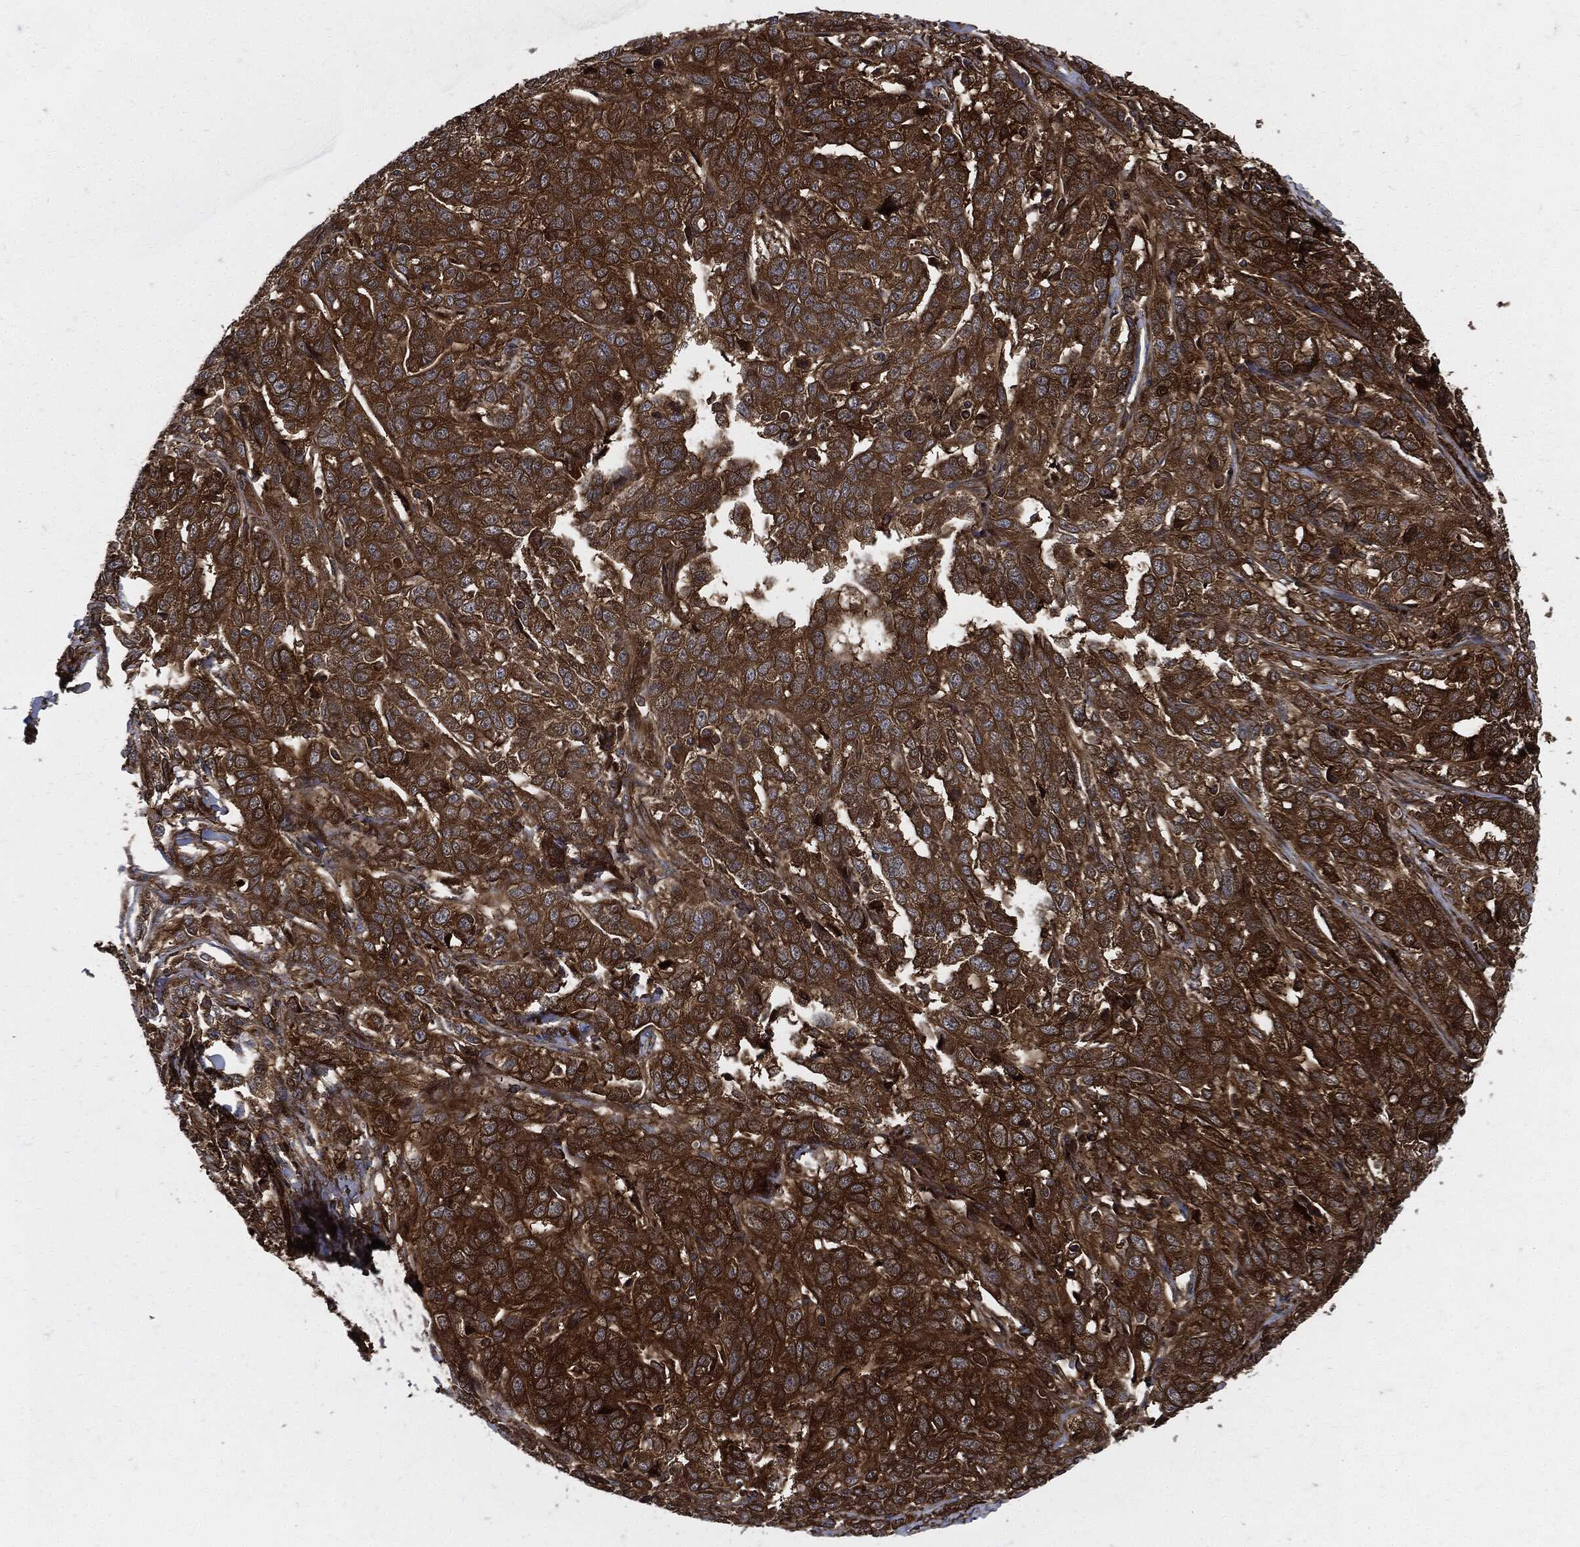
{"staining": {"intensity": "strong", "quantity": ">75%", "location": "cytoplasmic/membranous"}, "tissue": "ovarian cancer", "cell_type": "Tumor cells", "image_type": "cancer", "snomed": [{"axis": "morphology", "description": "Cystadenocarcinoma, serous, NOS"}, {"axis": "topography", "description": "Ovary"}], "caption": "Tumor cells demonstrate strong cytoplasmic/membranous positivity in about >75% of cells in ovarian cancer (serous cystadenocarcinoma).", "gene": "XPNPEP1", "patient": {"sex": "female", "age": 71}}